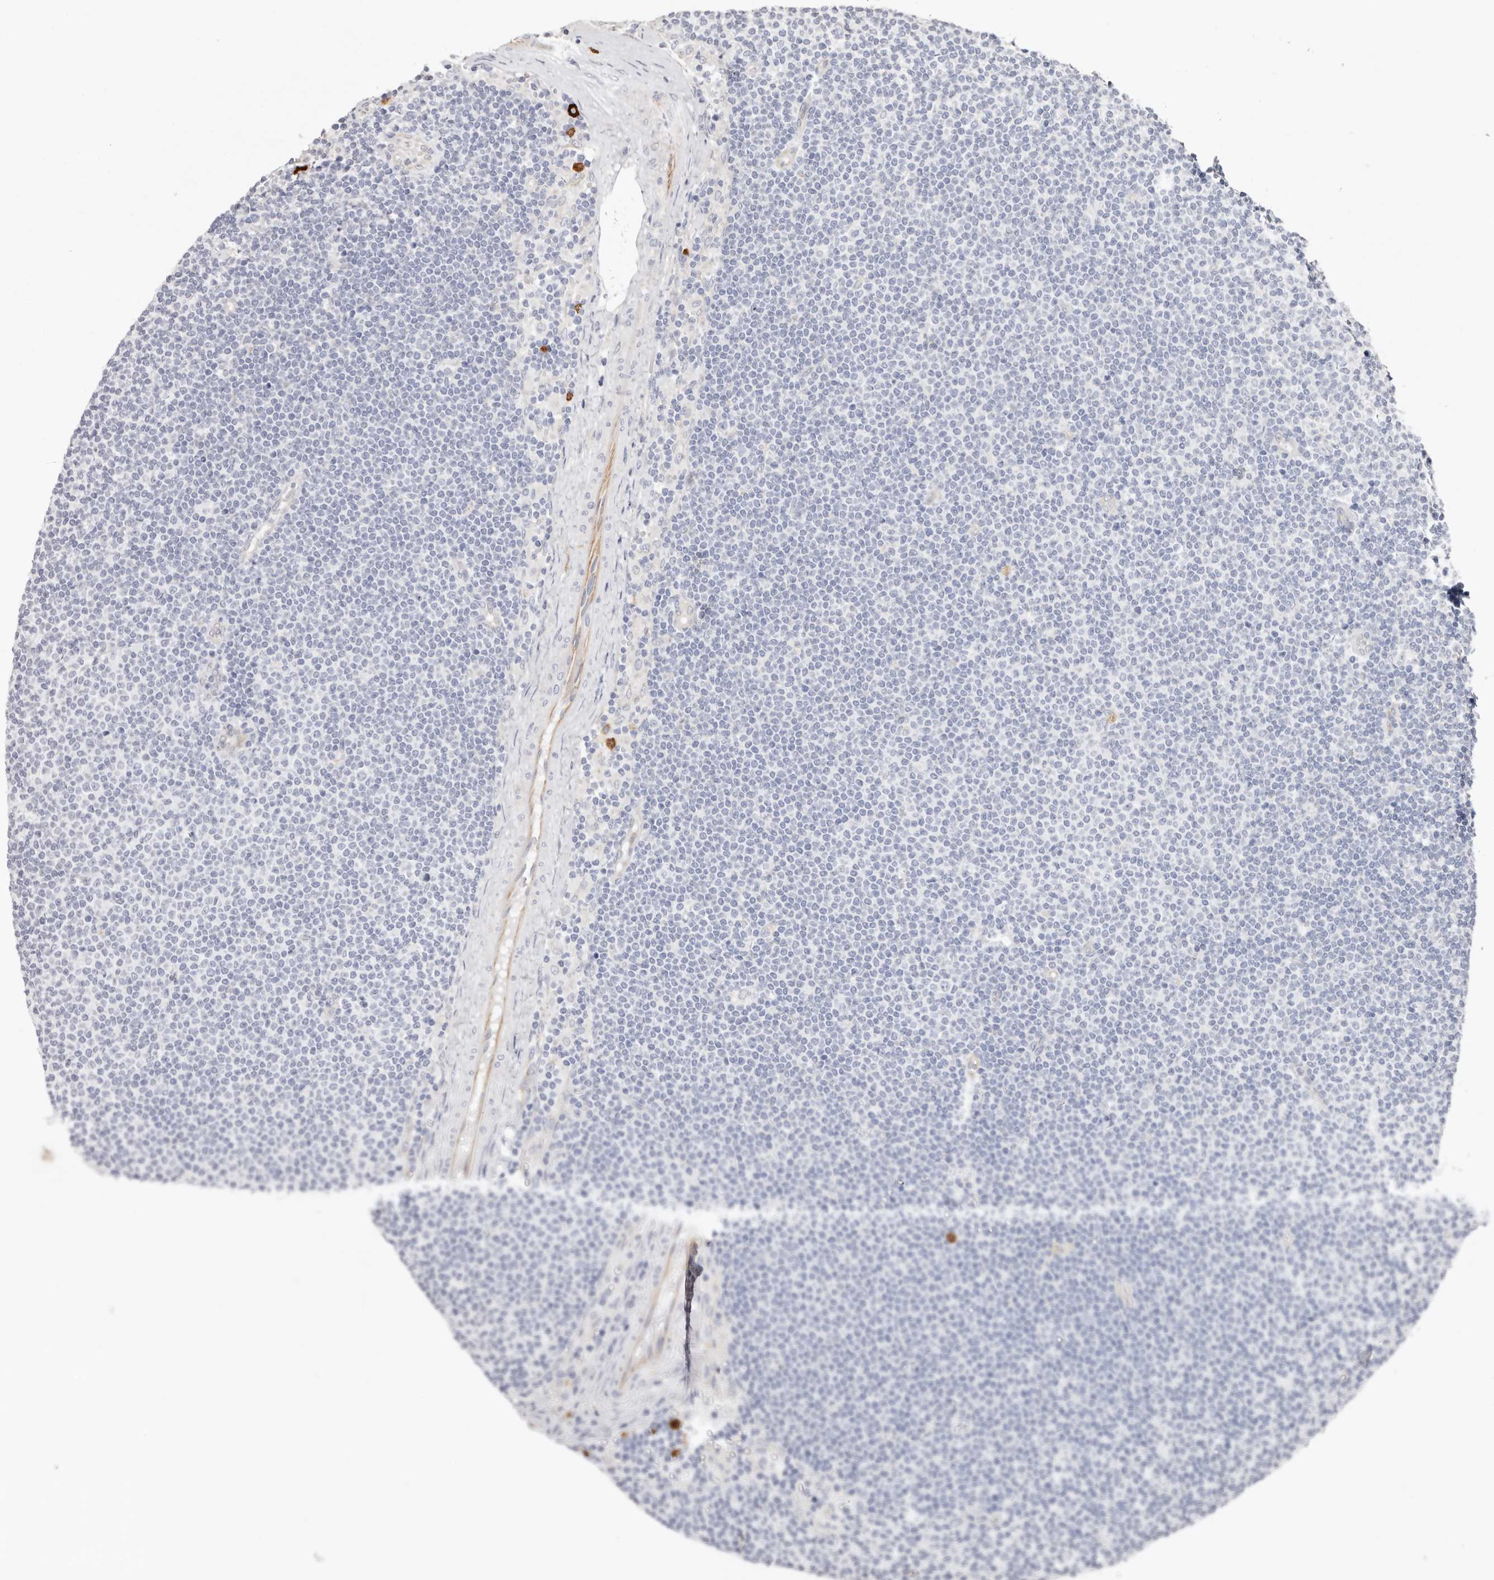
{"staining": {"intensity": "negative", "quantity": "none", "location": "none"}, "tissue": "lymphoma", "cell_type": "Tumor cells", "image_type": "cancer", "snomed": [{"axis": "morphology", "description": "Malignant lymphoma, non-Hodgkin's type, Low grade"}, {"axis": "topography", "description": "Lymph node"}], "caption": "An image of low-grade malignant lymphoma, non-Hodgkin's type stained for a protein demonstrates no brown staining in tumor cells.", "gene": "PKDCC", "patient": {"sex": "female", "age": 53}}